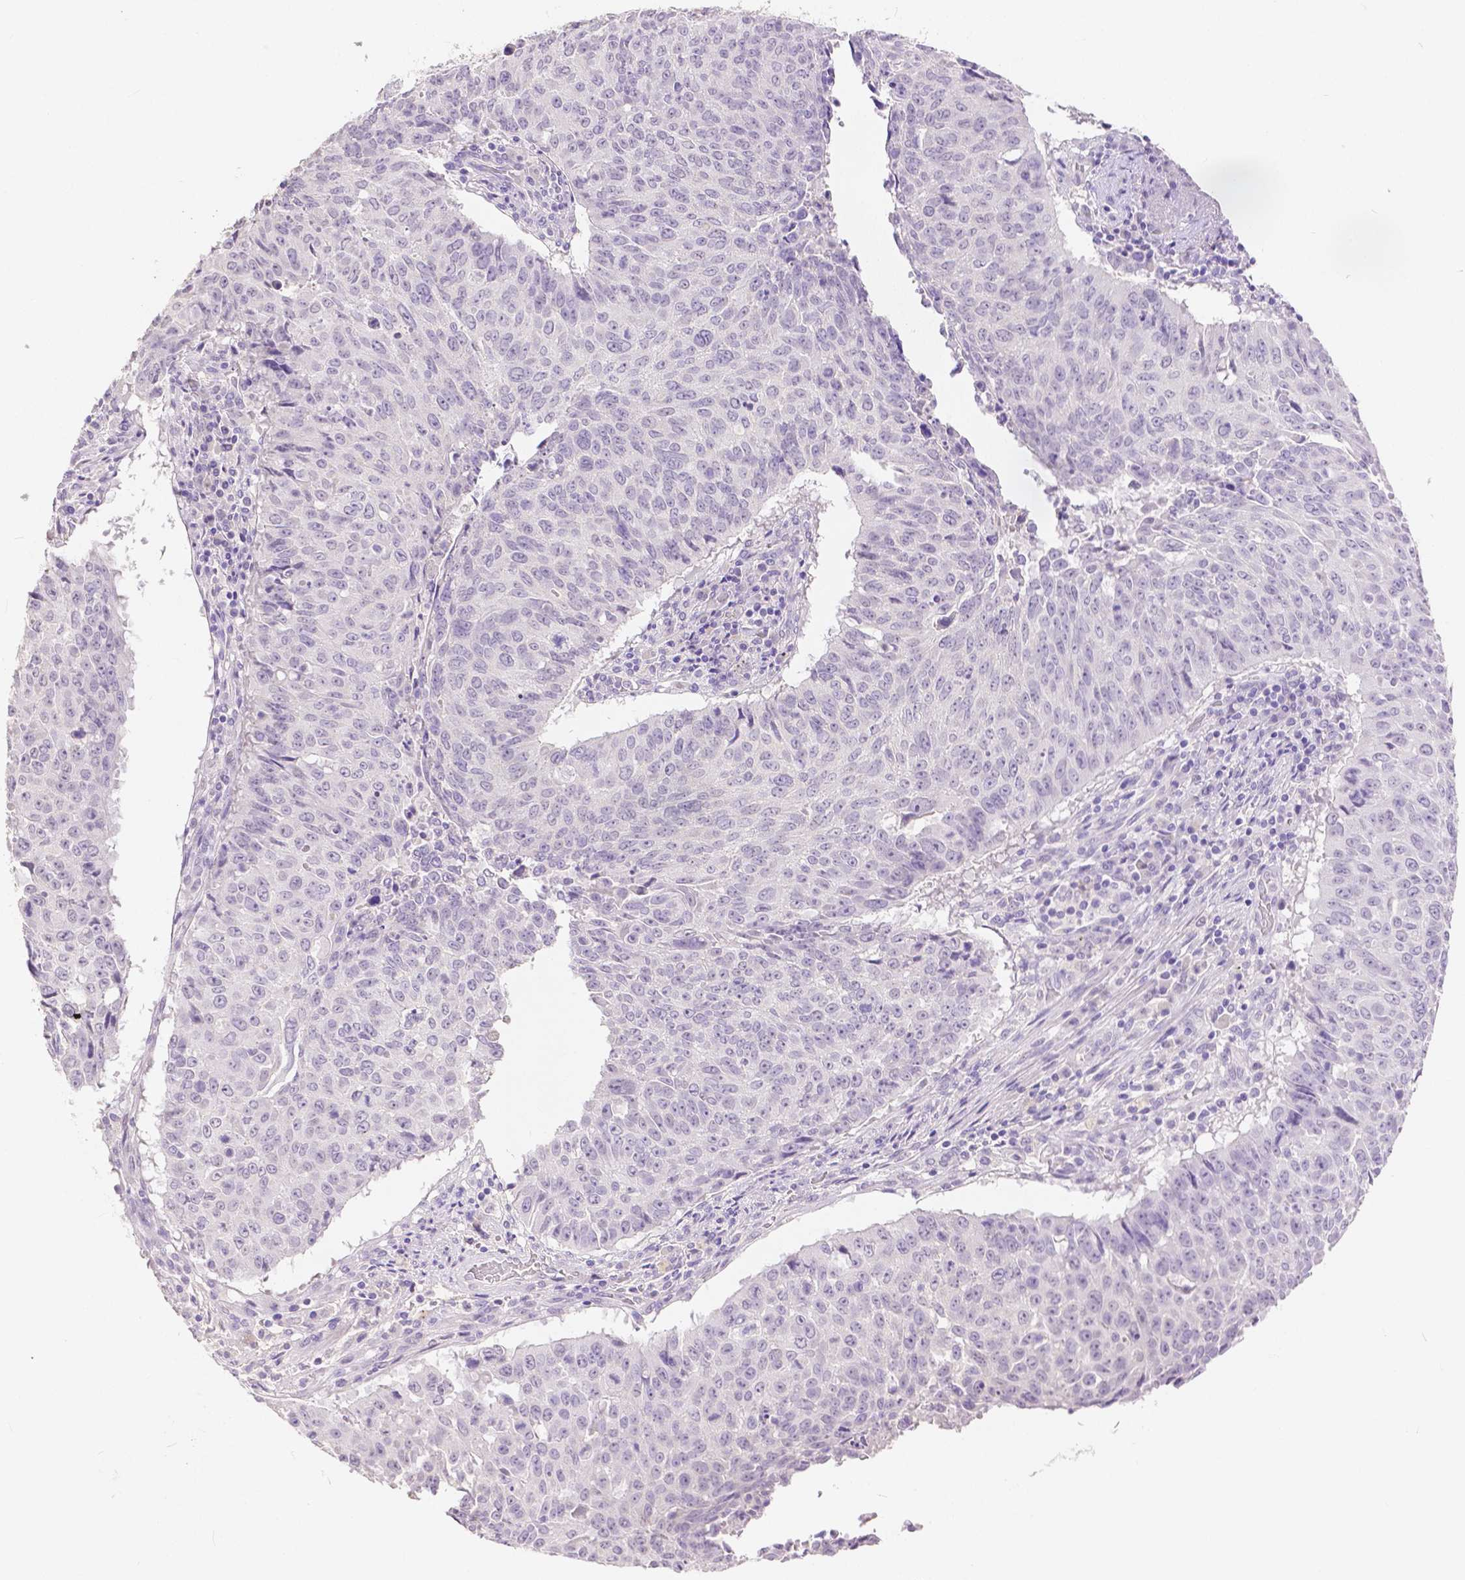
{"staining": {"intensity": "negative", "quantity": "none", "location": "none"}, "tissue": "lung cancer", "cell_type": "Tumor cells", "image_type": "cancer", "snomed": [{"axis": "morphology", "description": "Normal tissue, NOS"}, {"axis": "morphology", "description": "Squamous cell carcinoma, NOS"}, {"axis": "topography", "description": "Bronchus"}, {"axis": "topography", "description": "Lung"}], "caption": "The immunohistochemistry (IHC) photomicrograph has no significant positivity in tumor cells of lung cancer (squamous cell carcinoma) tissue.", "gene": "HNF1B", "patient": {"sex": "male", "age": 64}}